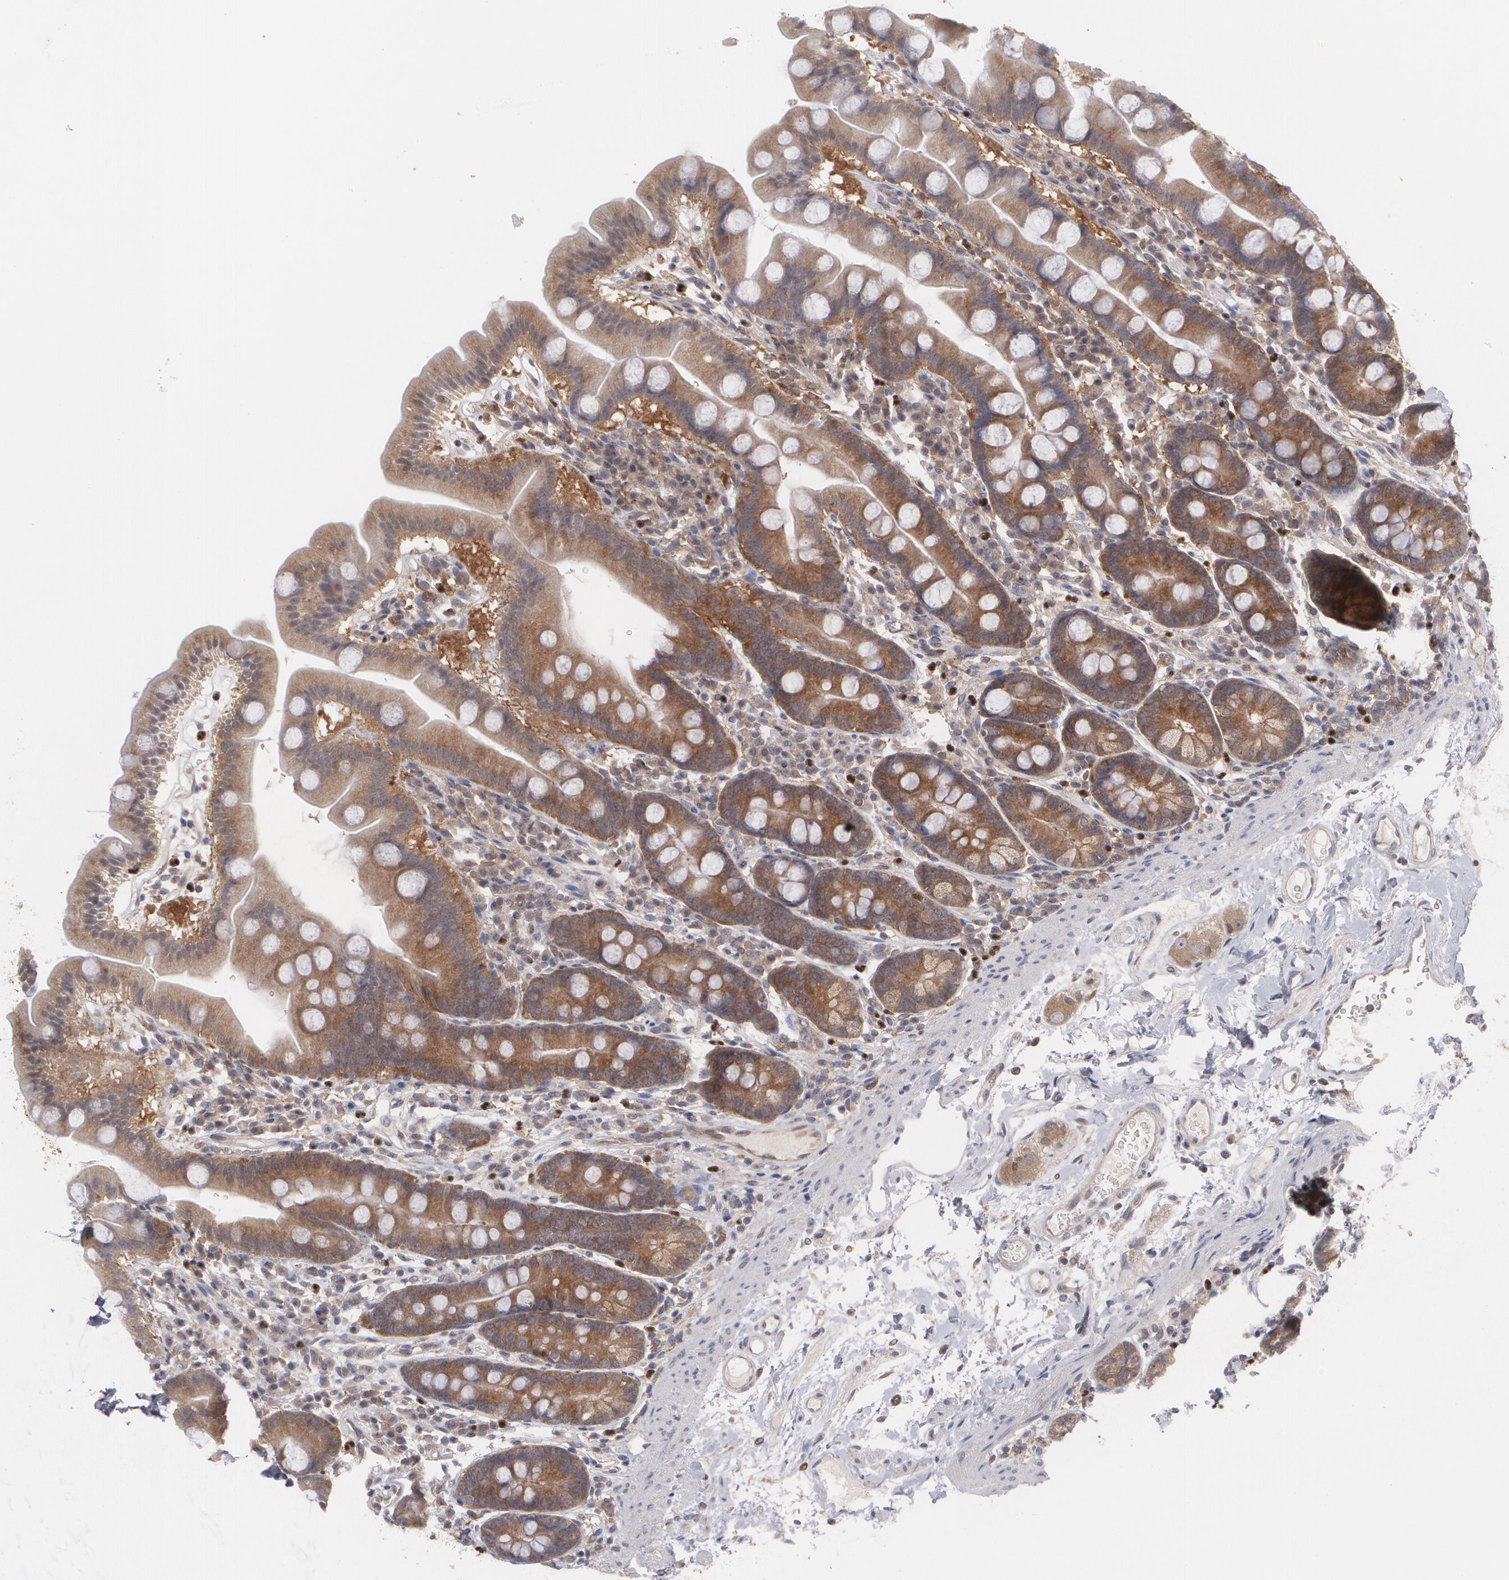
{"staining": {"intensity": "moderate", "quantity": ">75%", "location": "cytoplasmic/membranous"}, "tissue": "duodenum", "cell_type": "Glandular cells", "image_type": "normal", "snomed": [{"axis": "morphology", "description": "Normal tissue, NOS"}, {"axis": "topography", "description": "Duodenum"}], "caption": "Approximately >75% of glandular cells in unremarkable human duodenum exhibit moderate cytoplasmic/membranous protein staining as visualized by brown immunohistochemical staining.", "gene": "HTT", "patient": {"sex": "male", "age": 50}}